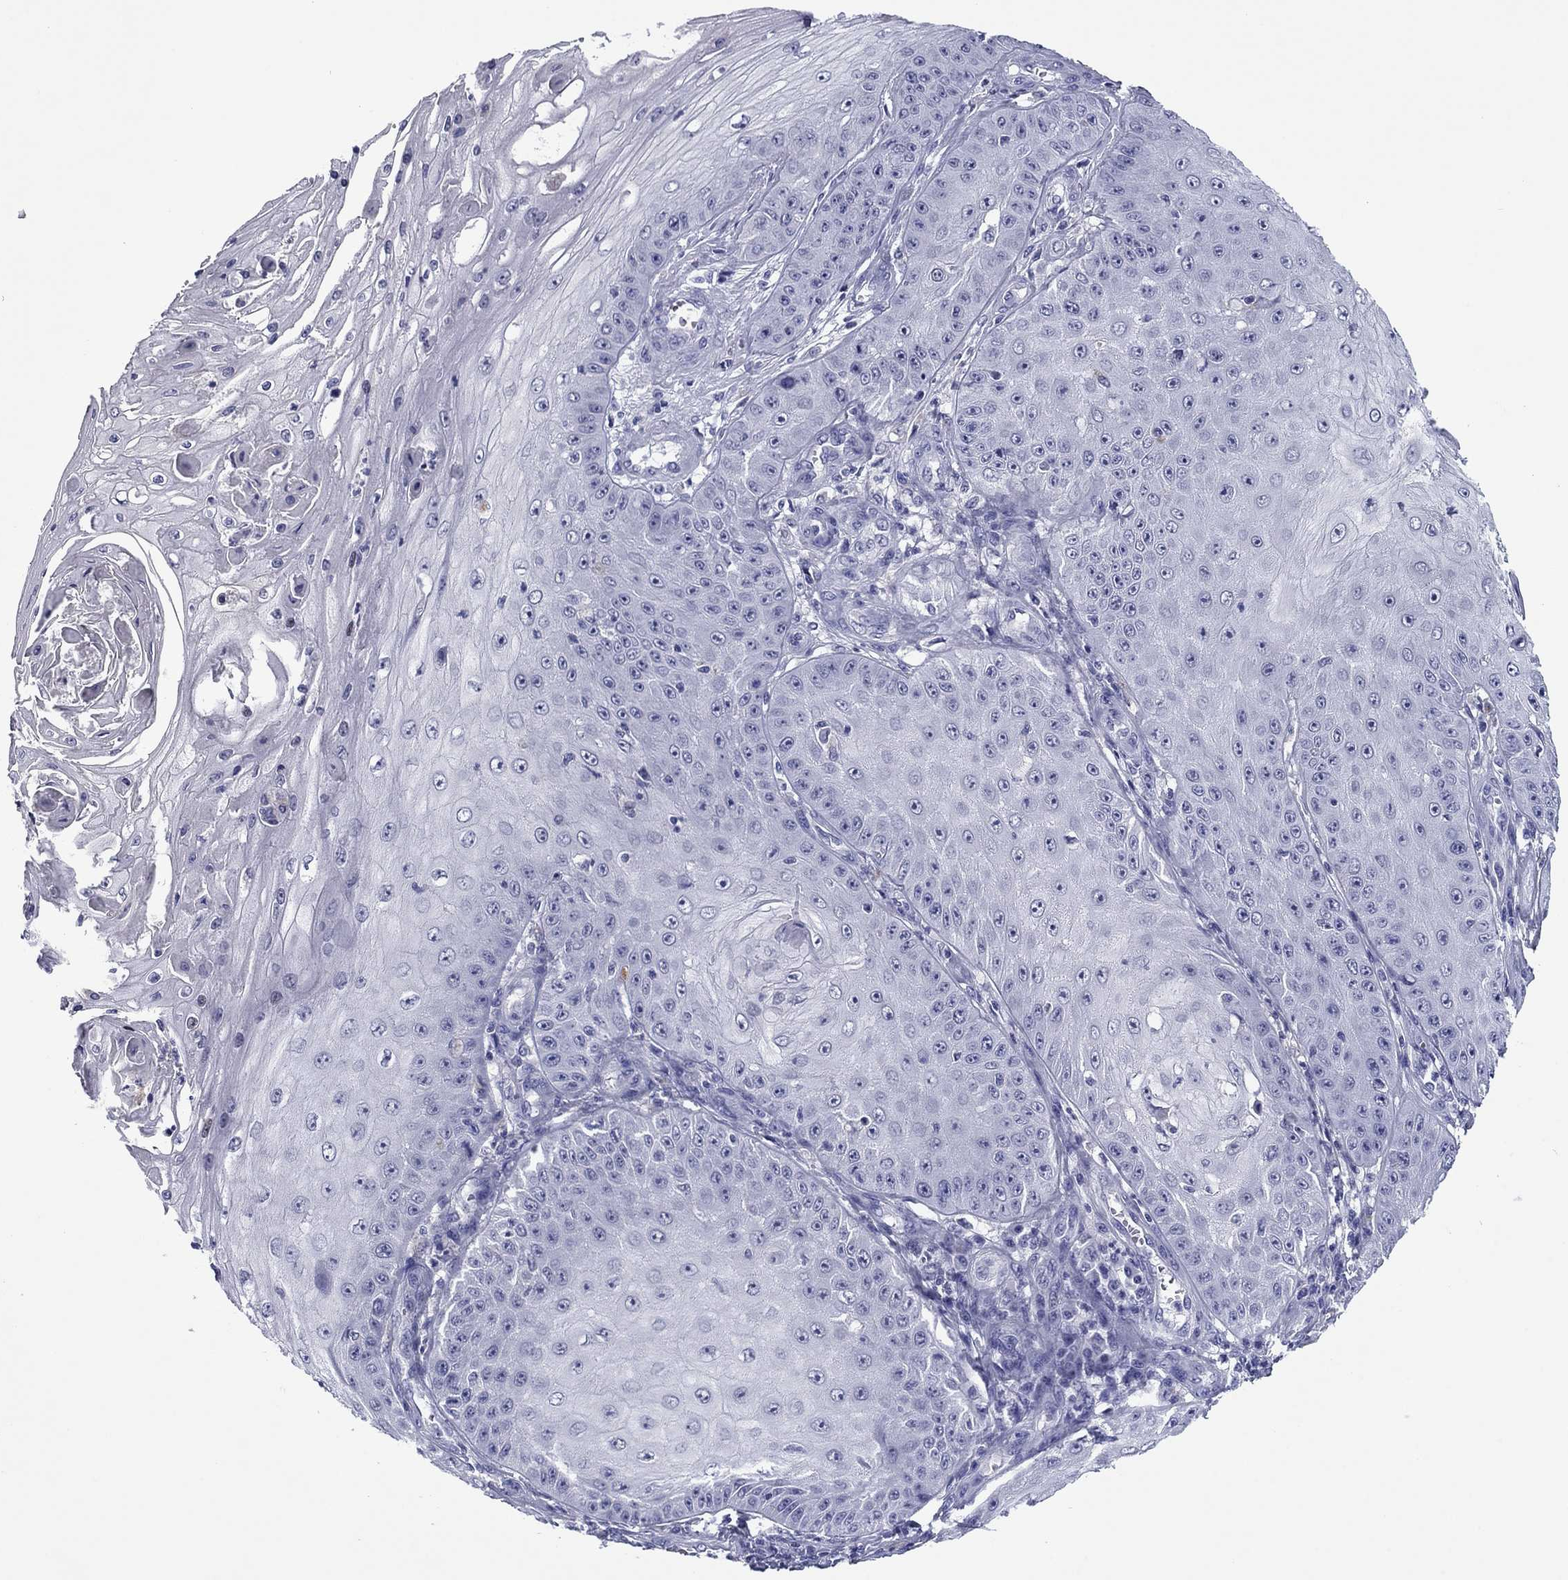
{"staining": {"intensity": "negative", "quantity": "none", "location": "none"}, "tissue": "skin cancer", "cell_type": "Tumor cells", "image_type": "cancer", "snomed": [{"axis": "morphology", "description": "Squamous cell carcinoma, NOS"}, {"axis": "topography", "description": "Skin"}], "caption": "Micrograph shows no protein positivity in tumor cells of skin squamous cell carcinoma tissue. The staining is performed using DAB brown chromogen with nuclei counter-stained in using hematoxylin.", "gene": "TCFL5", "patient": {"sex": "male", "age": 70}}